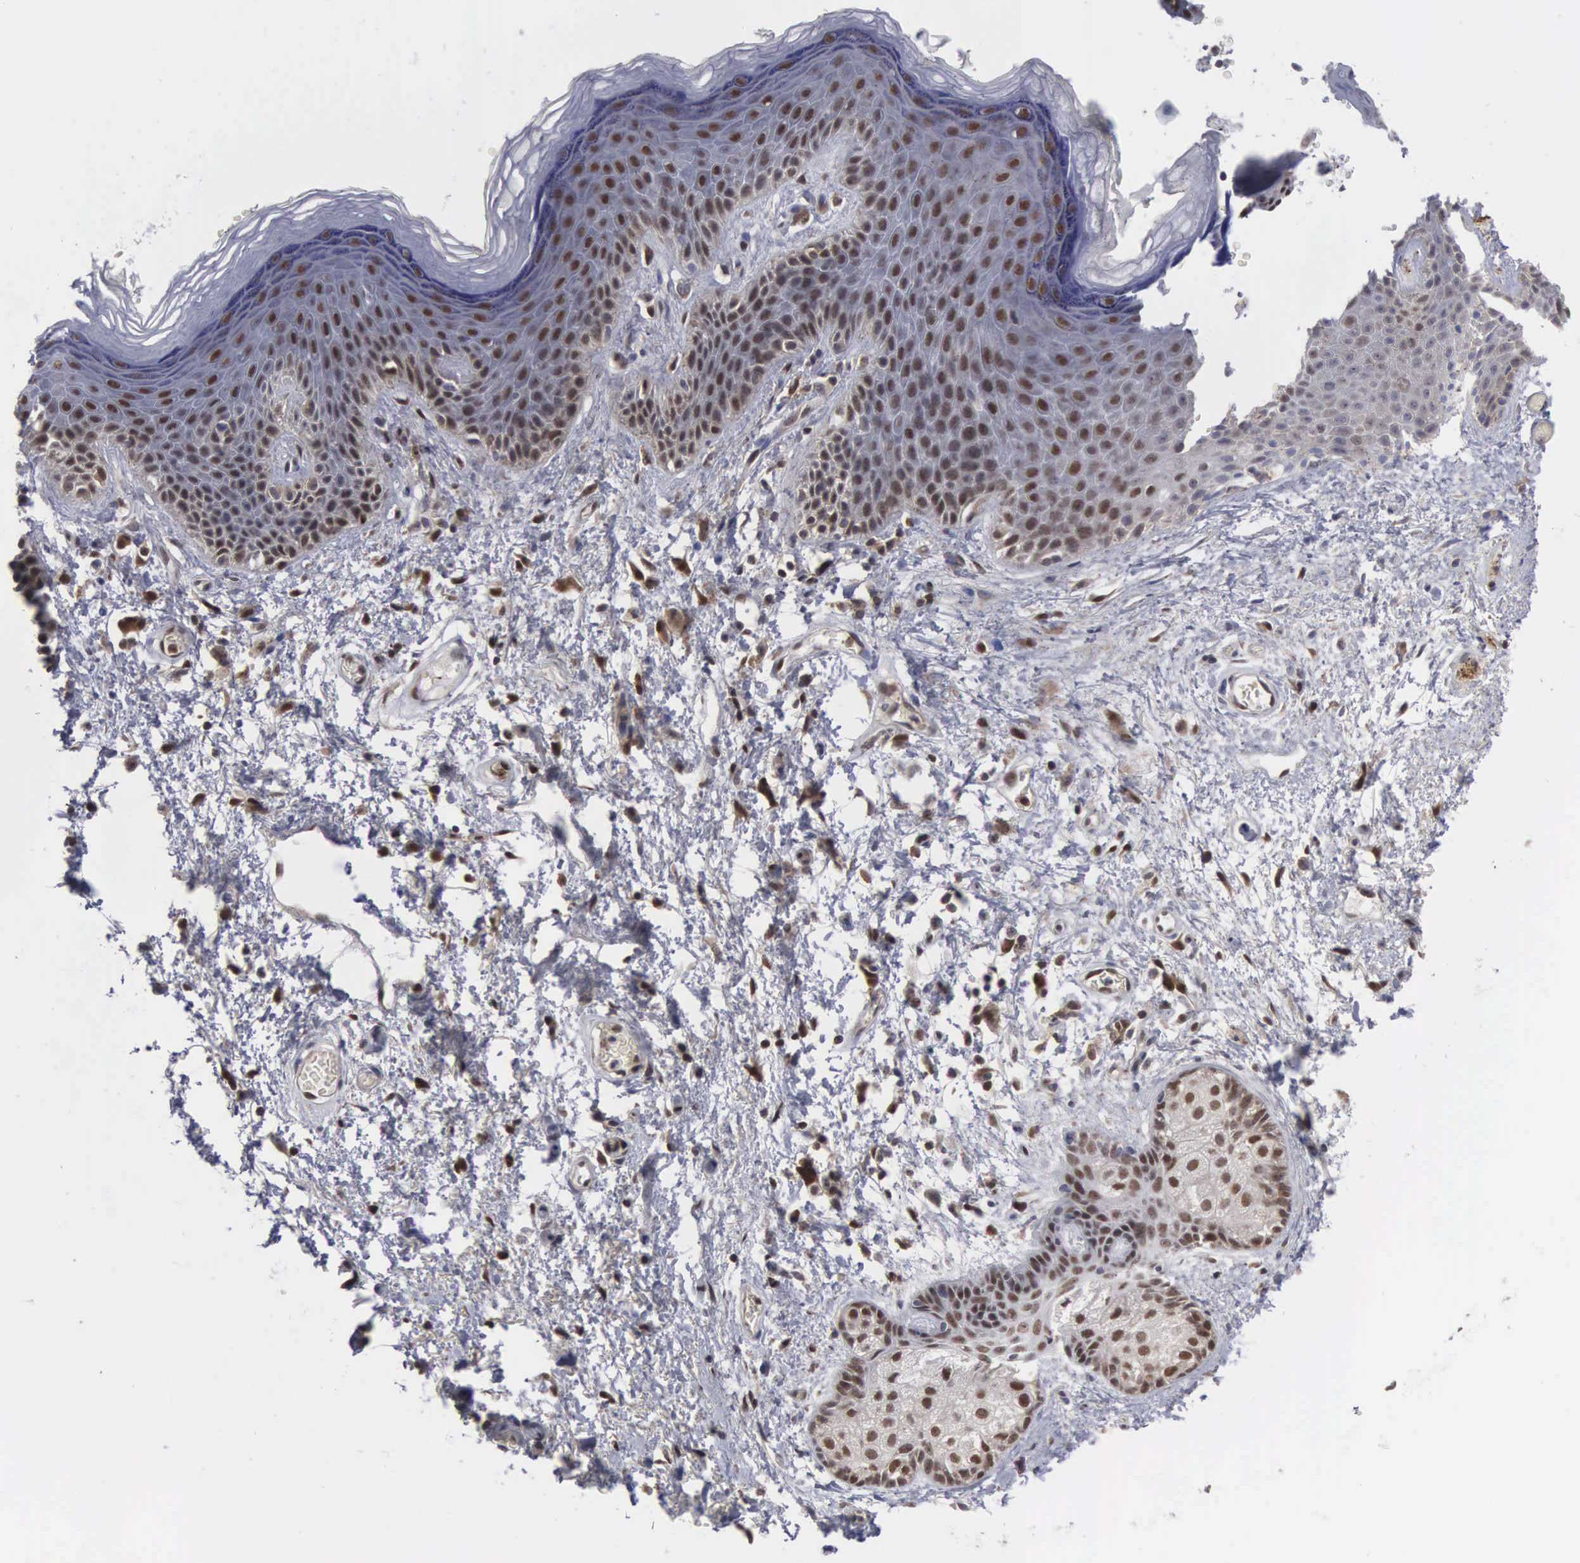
{"staining": {"intensity": "moderate", "quantity": "25%-75%", "location": "nuclear"}, "tissue": "skin", "cell_type": "Epidermal cells", "image_type": "normal", "snomed": [{"axis": "morphology", "description": "Normal tissue, NOS"}, {"axis": "topography", "description": "Anal"}, {"axis": "topography", "description": "Peripheral nerve tissue"}], "caption": "Immunohistochemical staining of normal skin reveals medium levels of moderate nuclear expression in approximately 25%-75% of epidermal cells.", "gene": "TRMT5", "patient": {"sex": "female", "age": 46}}